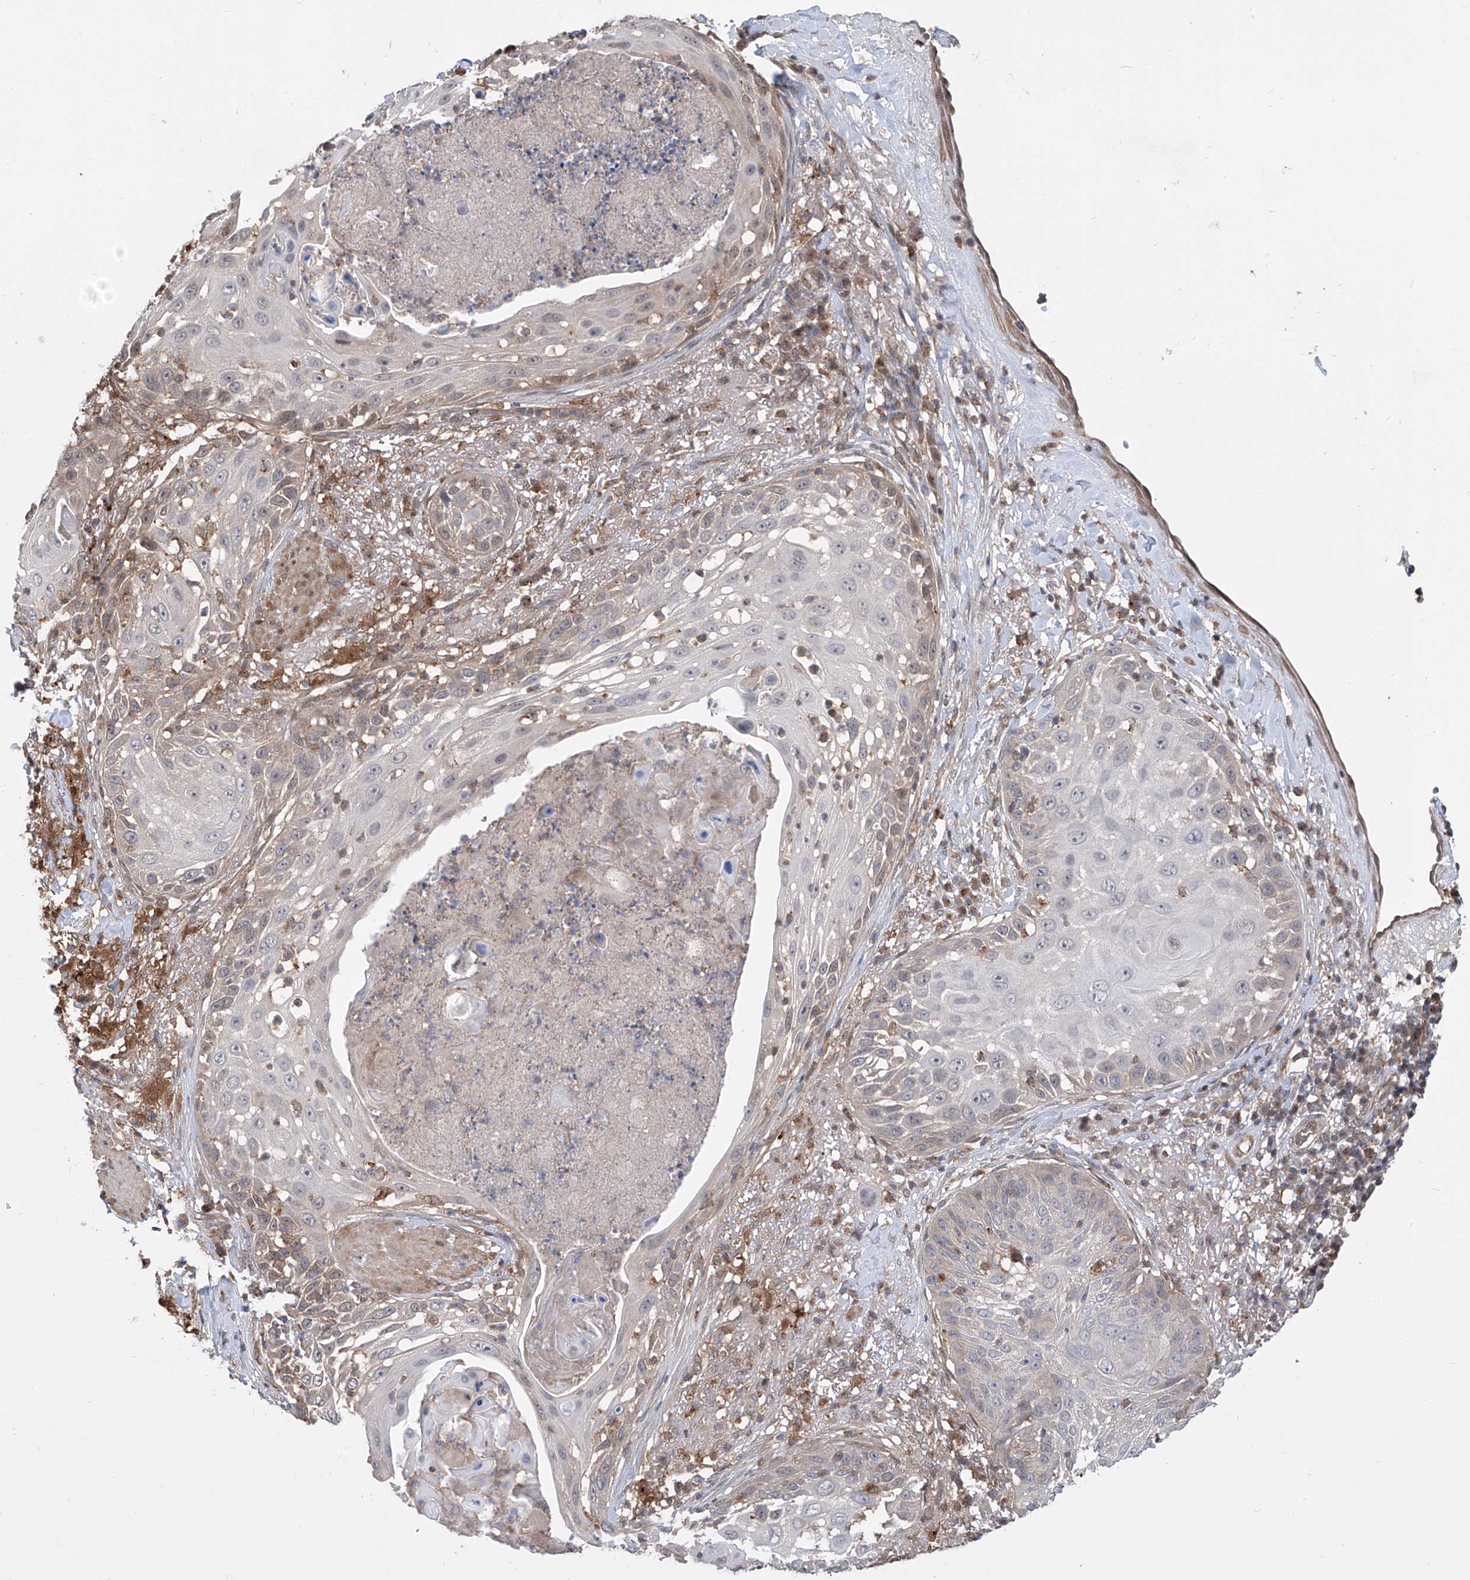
{"staining": {"intensity": "weak", "quantity": "<25%", "location": "cytoplasmic/membranous"}, "tissue": "skin cancer", "cell_type": "Tumor cells", "image_type": "cancer", "snomed": [{"axis": "morphology", "description": "Squamous cell carcinoma, NOS"}, {"axis": "topography", "description": "Skin"}], "caption": "The immunohistochemistry (IHC) histopathology image has no significant staining in tumor cells of skin cancer tissue. The staining is performed using DAB (3,3'-diaminobenzidine) brown chromogen with nuclei counter-stained in using hematoxylin.", "gene": "HOXC8", "patient": {"sex": "female", "age": 44}}